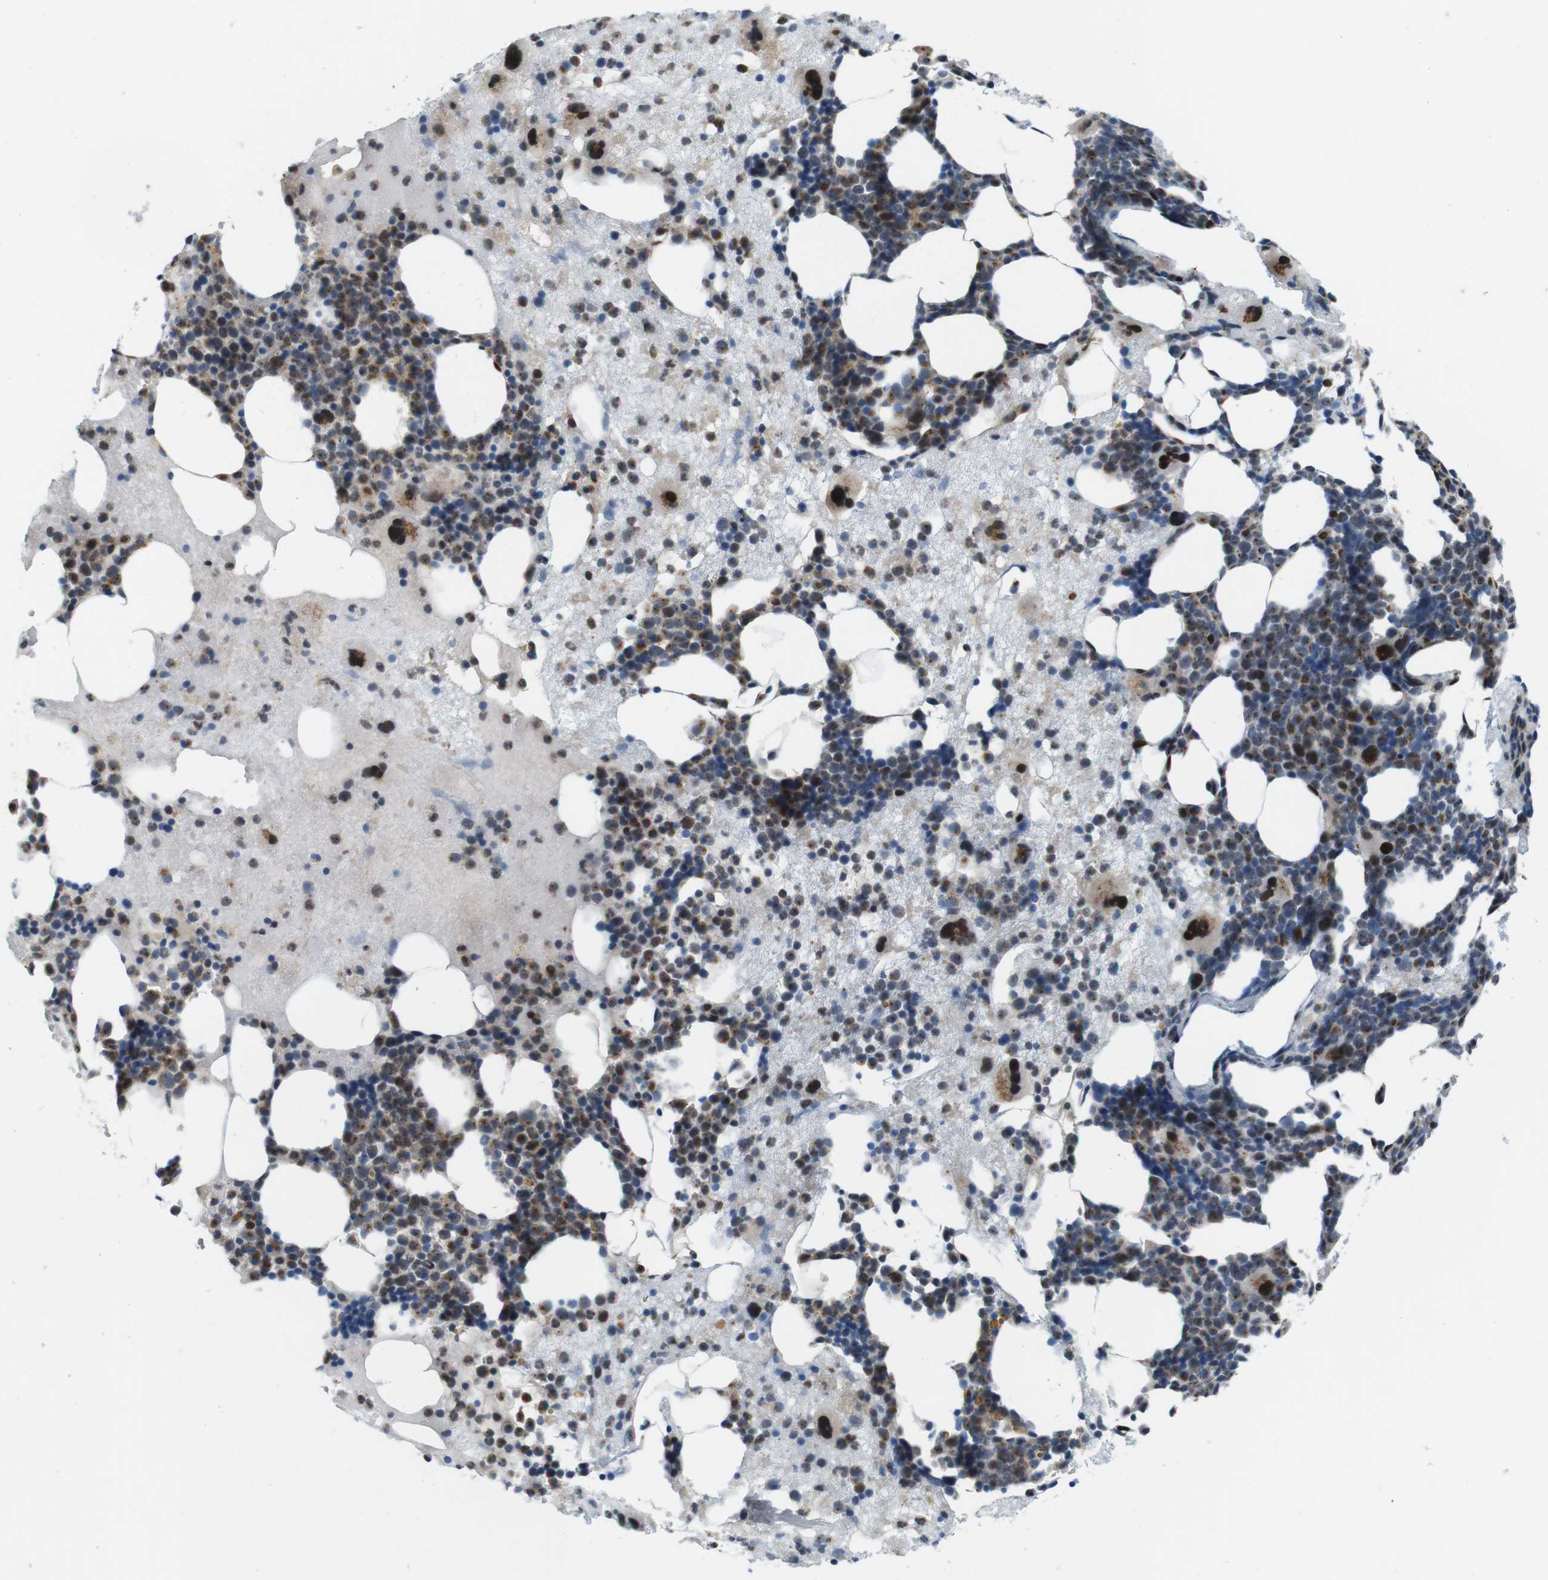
{"staining": {"intensity": "strong", "quantity": "25%-75%", "location": "cytoplasmic/membranous,nuclear"}, "tissue": "bone marrow", "cell_type": "Hematopoietic cells", "image_type": "normal", "snomed": [{"axis": "morphology", "description": "Normal tissue, NOS"}, {"axis": "morphology", "description": "Inflammation, NOS"}, {"axis": "topography", "description": "Bone marrow"}], "caption": "DAB (3,3'-diaminobenzidine) immunohistochemical staining of normal bone marrow shows strong cytoplasmic/membranous,nuclear protein expression in about 25%-75% of hematopoietic cells.", "gene": "SKI", "patient": {"sex": "male", "age": 43}}